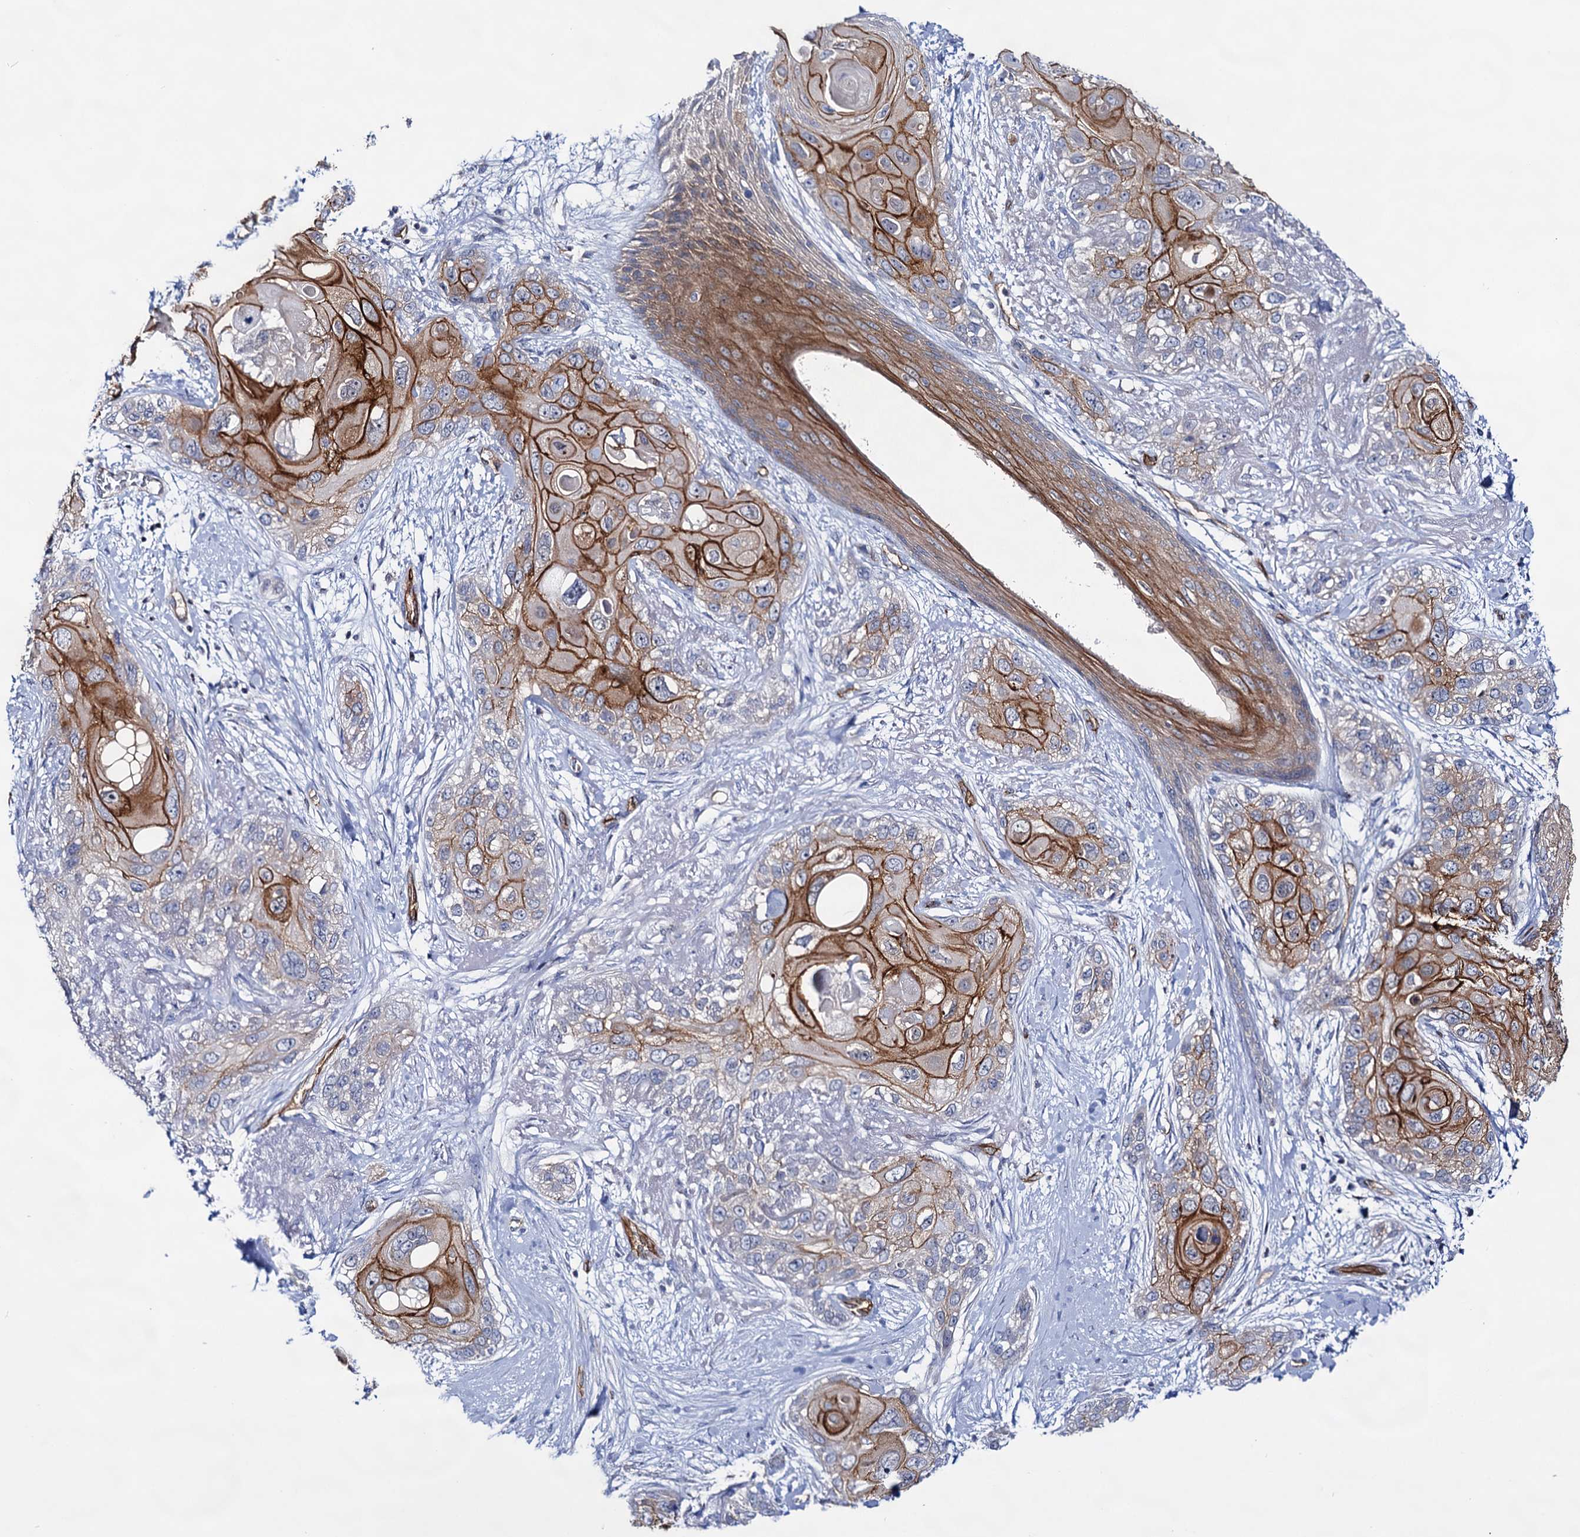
{"staining": {"intensity": "strong", "quantity": "25%-75%", "location": "cytoplasmic/membranous"}, "tissue": "skin cancer", "cell_type": "Tumor cells", "image_type": "cancer", "snomed": [{"axis": "morphology", "description": "Normal tissue, NOS"}, {"axis": "morphology", "description": "Squamous cell carcinoma, NOS"}, {"axis": "topography", "description": "Skin"}], "caption": "IHC image of skin cancer (squamous cell carcinoma) stained for a protein (brown), which reveals high levels of strong cytoplasmic/membranous expression in about 25%-75% of tumor cells.", "gene": "ABLIM1", "patient": {"sex": "male", "age": 72}}